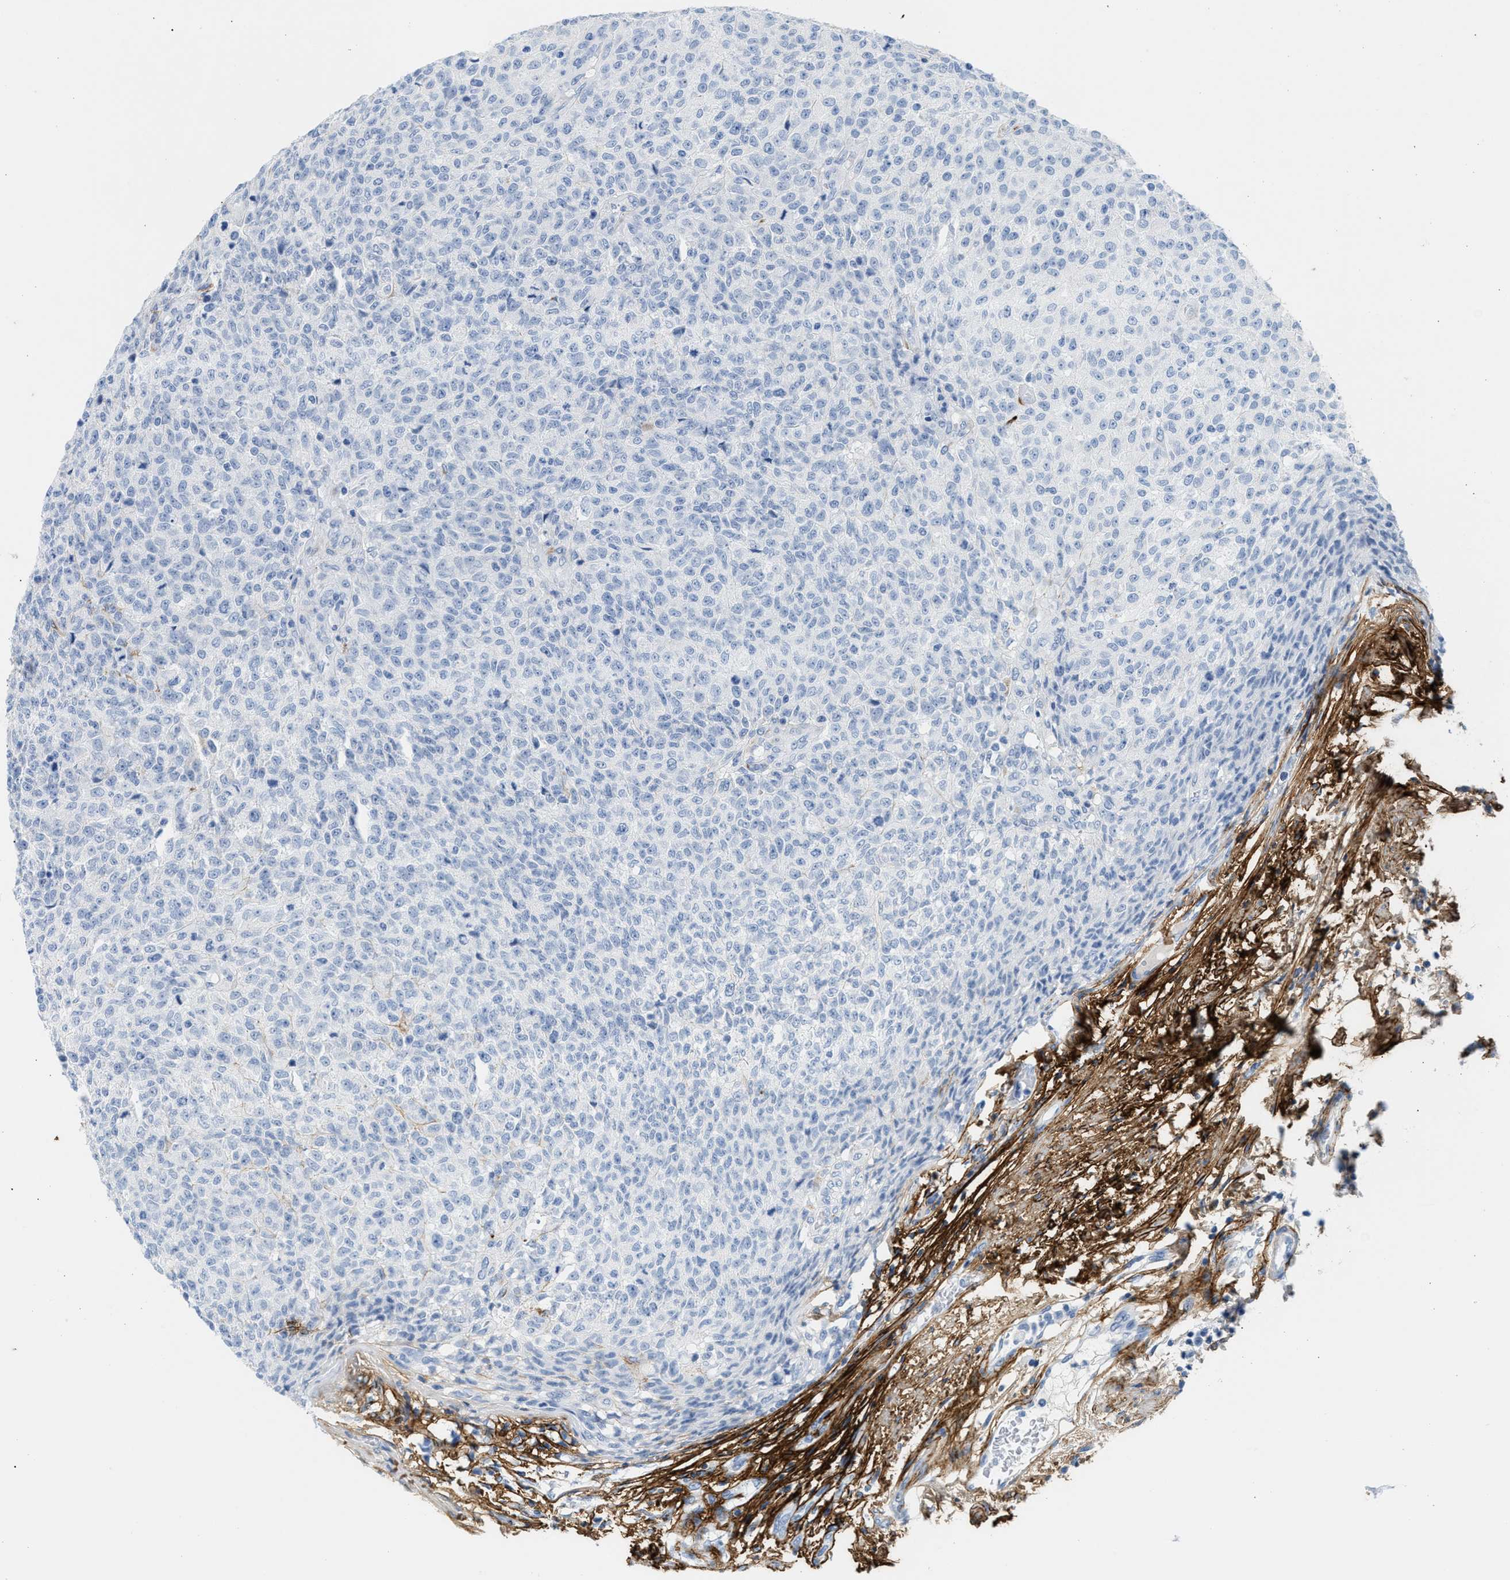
{"staining": {"intensity": "negative", "quantity": "none", "location": "none"}, "tissue": "testis cancer", "cell_type": "Tumor cells", "image_type": "cancer", "snomed": [{"axis": "morphology", "description": "Seminoma, NOS"}, {"axis": "topography", "description": "Testis"}], "caption": "This is a image of IHC staining of testis seminoma, which shows no staining in tumor cells. (Immunohistochemistry, brightfield microscopy, high magnification).", "gene": "TNR", "patient": {"sex": "male", "age": 59}}